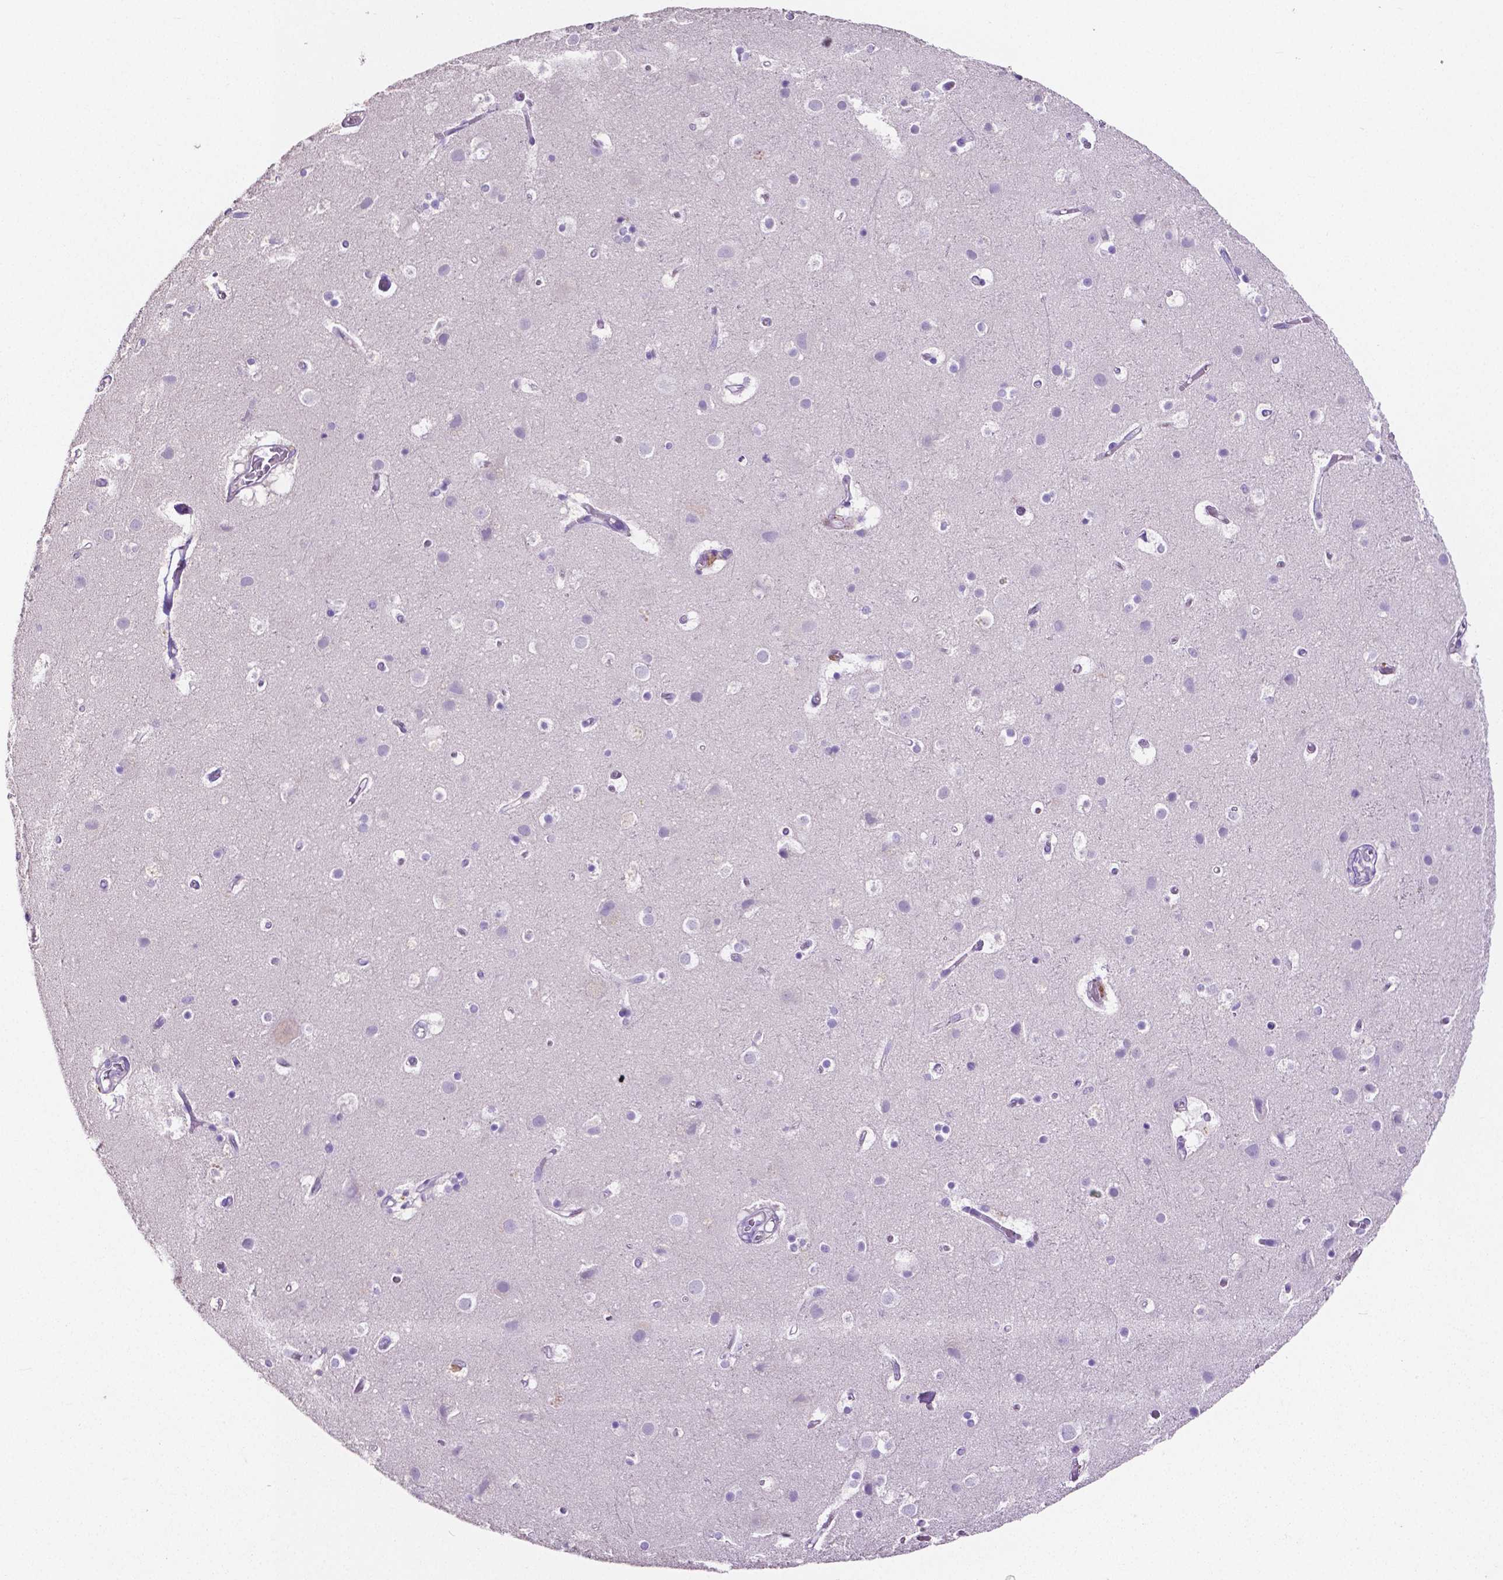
{"staining": {"intensity": "negative", "quantity": "none", "location": "none"}, "tissue": "cerebral cortex", "cell_type": "Endothelial cells", "image_type": "normal", "snomed": [{"axis": "morphology", "description": "Normal tissue, NOS"}, {"axis": "topography", "description": "Cerebral cortex"}], "caption": "IHC micrograph of benign cerebral cortex stained for a protein (brown), which shows no positivity in endothelial cells.", "gene": "MMP9", "patient": {"sex": "female", "age": 52}}